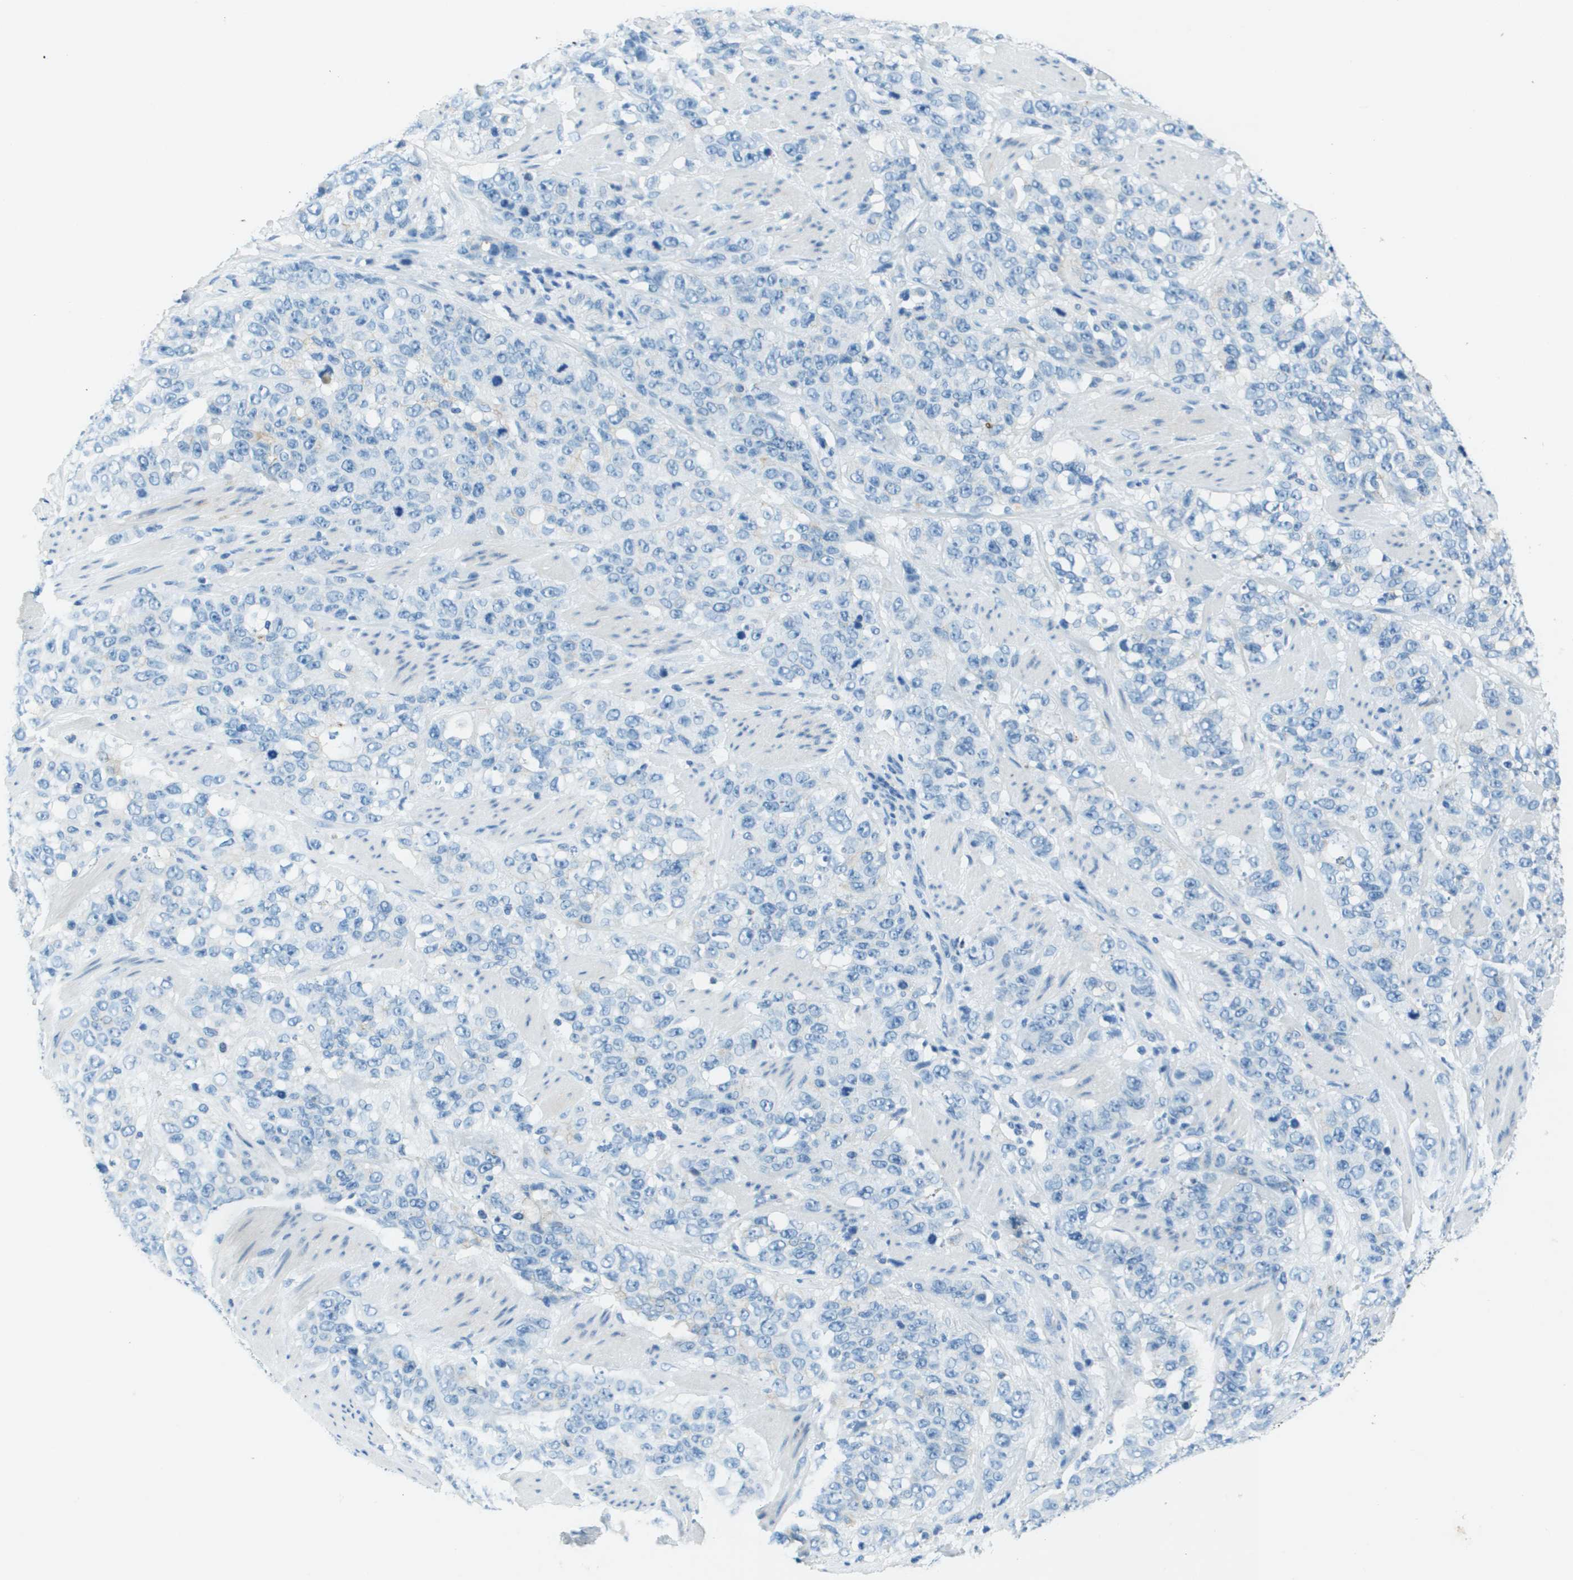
{"staining": {"intensity": "negative", "quantity": "none", "location": "none"}, "tissue": "stomach cancer", "cell_type": "Tumor cells", "image_type": "cancer", "snomed": [{"axis": "morphology", "description": "Adenocarcinoma, NOS"}, {"axis": "topography", "description": "Stomach"}], "caption": "IHC of stomach cancer (adenocarcinoma) exhibits no positivity in tumor cells.", "gene": "SLC16A10", "patient": {"sex": "male", "age": 48}}